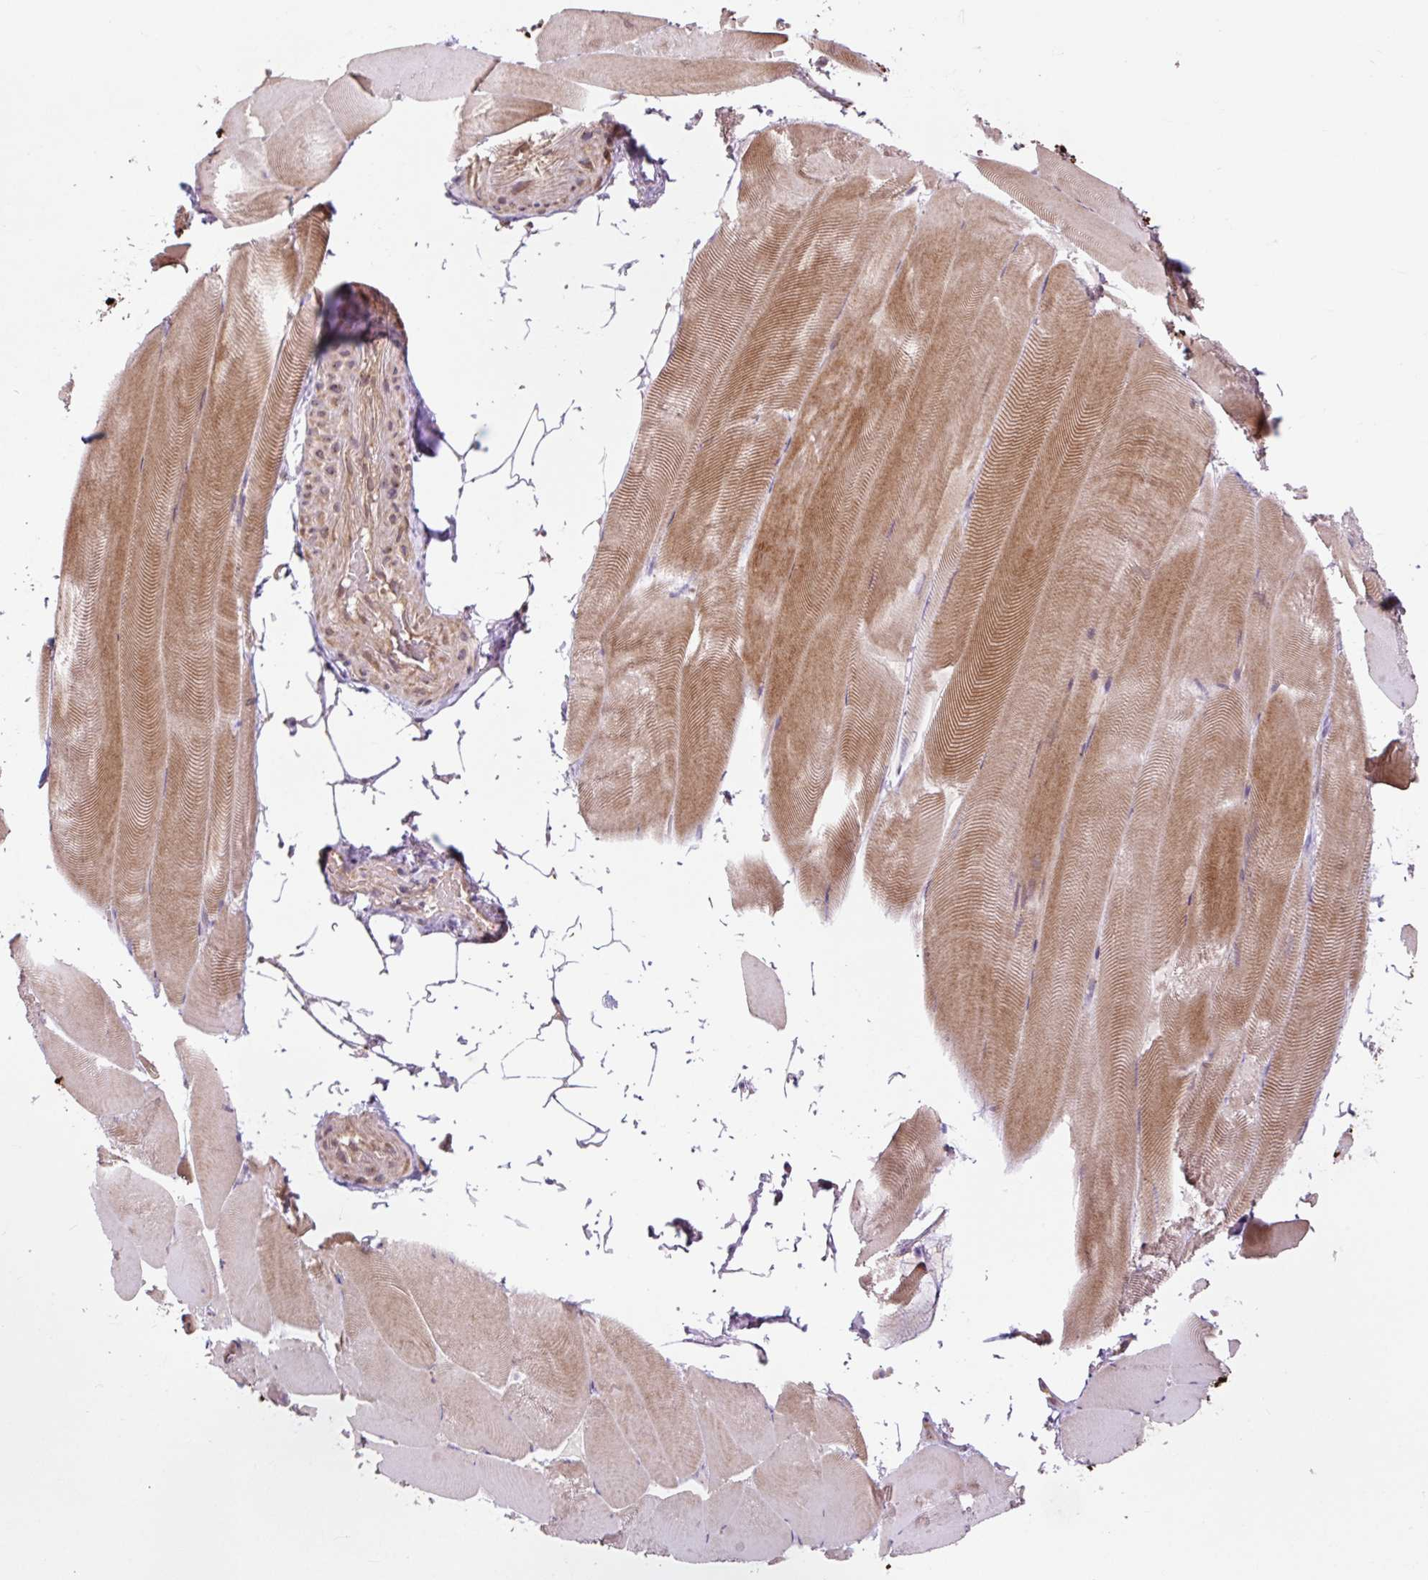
{"staining": {"intensity": "moderate", "quantity": "25%-75%", "location": "cytoplasmic/membranous"}, "tissue": "skeletal muscle", "cell_type": "Myocytes", "image_type": "normal", "snomed": [{"axis": "morphology", "description": "Normal tissue, NOS"}, {"axis": "topography", "description": "Skeletal muscle"}], "caption": "Protein staining shows moderate cytoplasmic/membranous expression in approximately 25%-75% of myocytes in benign skeletal muscle.", "gene": "MMS19", "patient": {"sex": "female", "age": 64}}